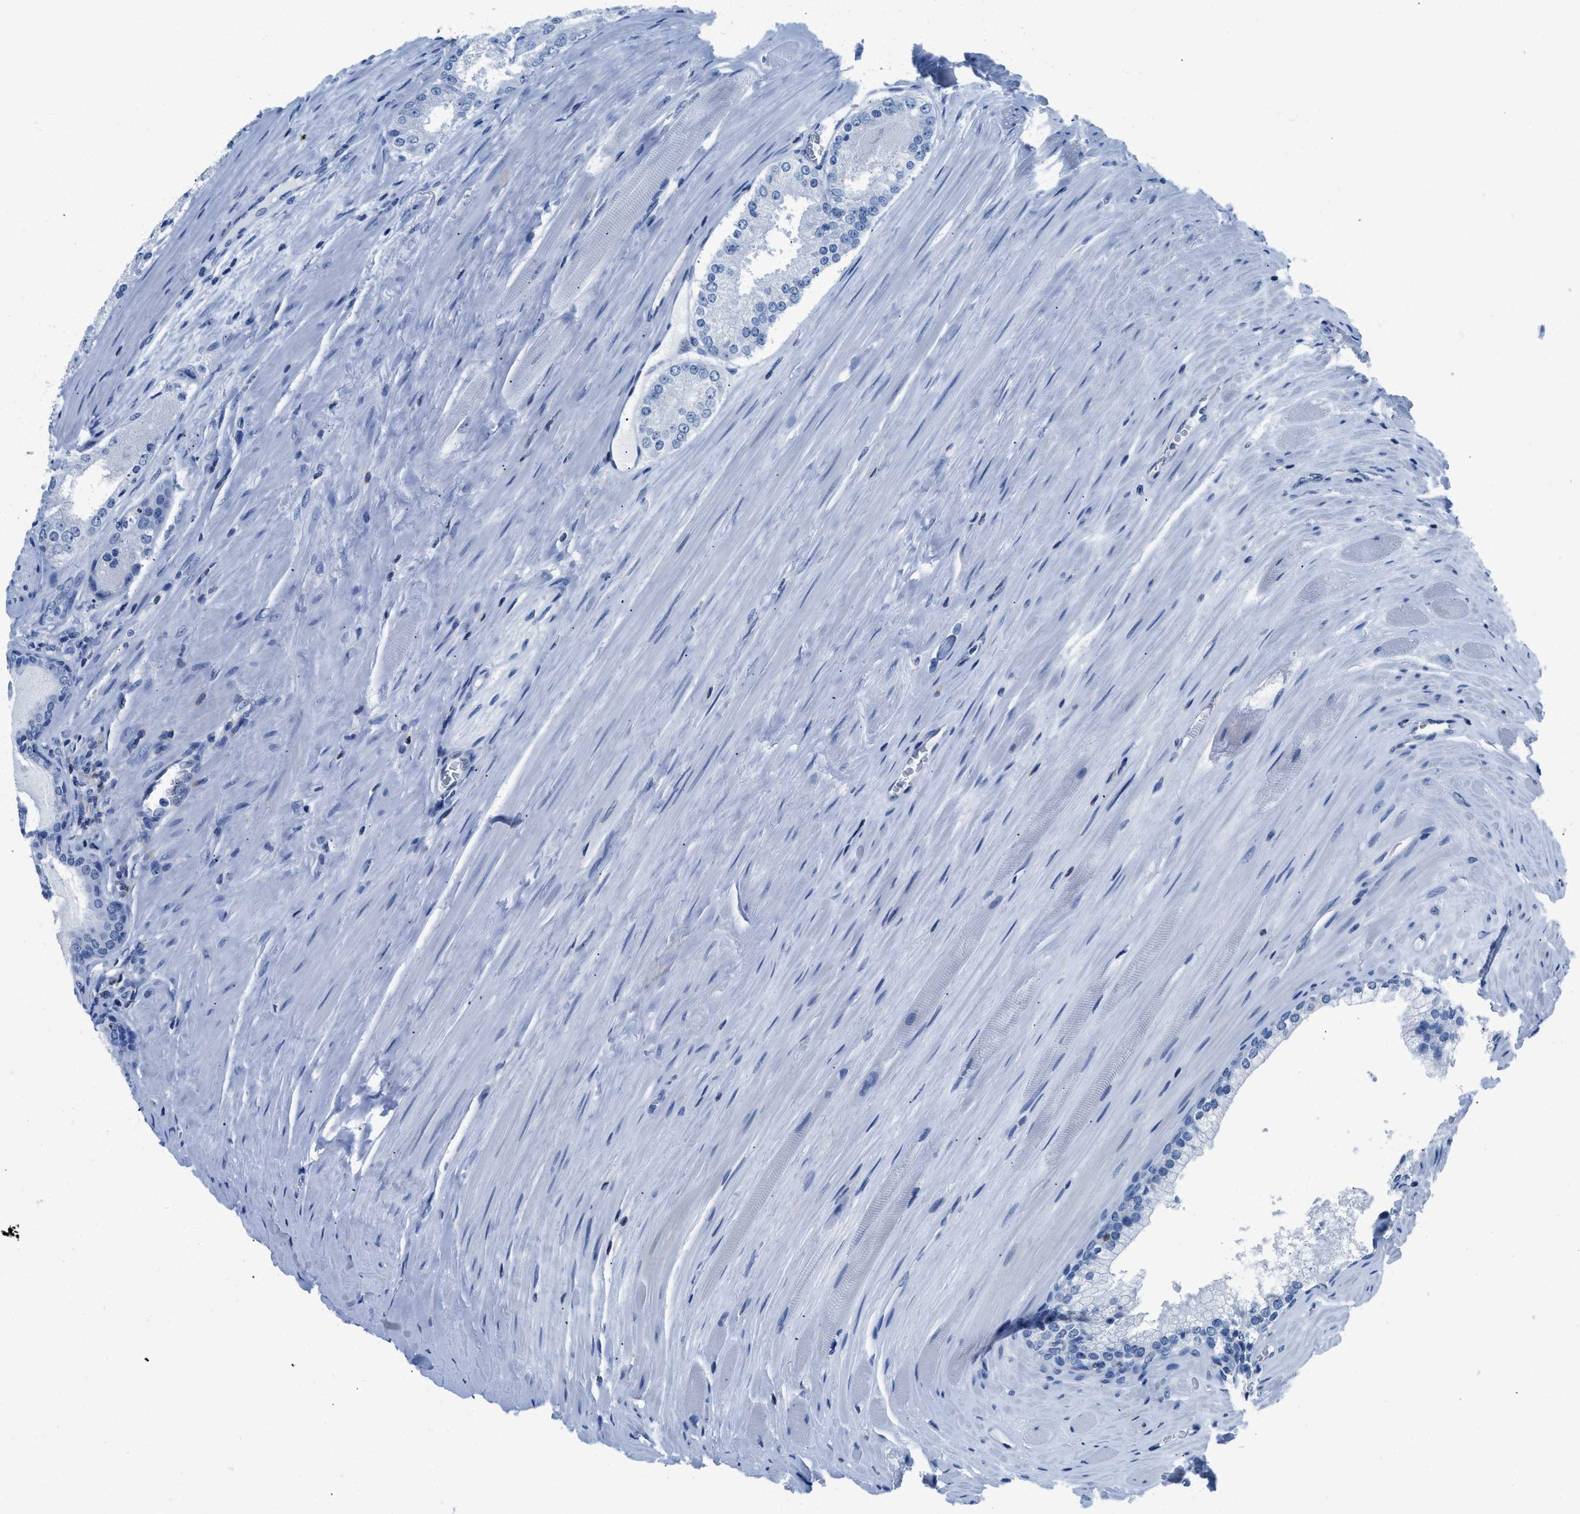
{"staining": {"intensity": "negative", "quantity": "none", "location": "none"}, "tissue": "prostate cancer", "cell_type": "Tumor cells", "image_type": "cancer", "snomed": [{"axis": "morphology", "description": "Adenocarcinoma, Low grade"}, {"axis": "topography", "description": "Prostate"}], "caption": "IHC micrograph of neoplastic tissue: human prostate cancer stained with DAB exhibits no significant protein staining in tumor cells.", "gene": "NFATC2", "patient": {"sex": "male", "age": 70}}